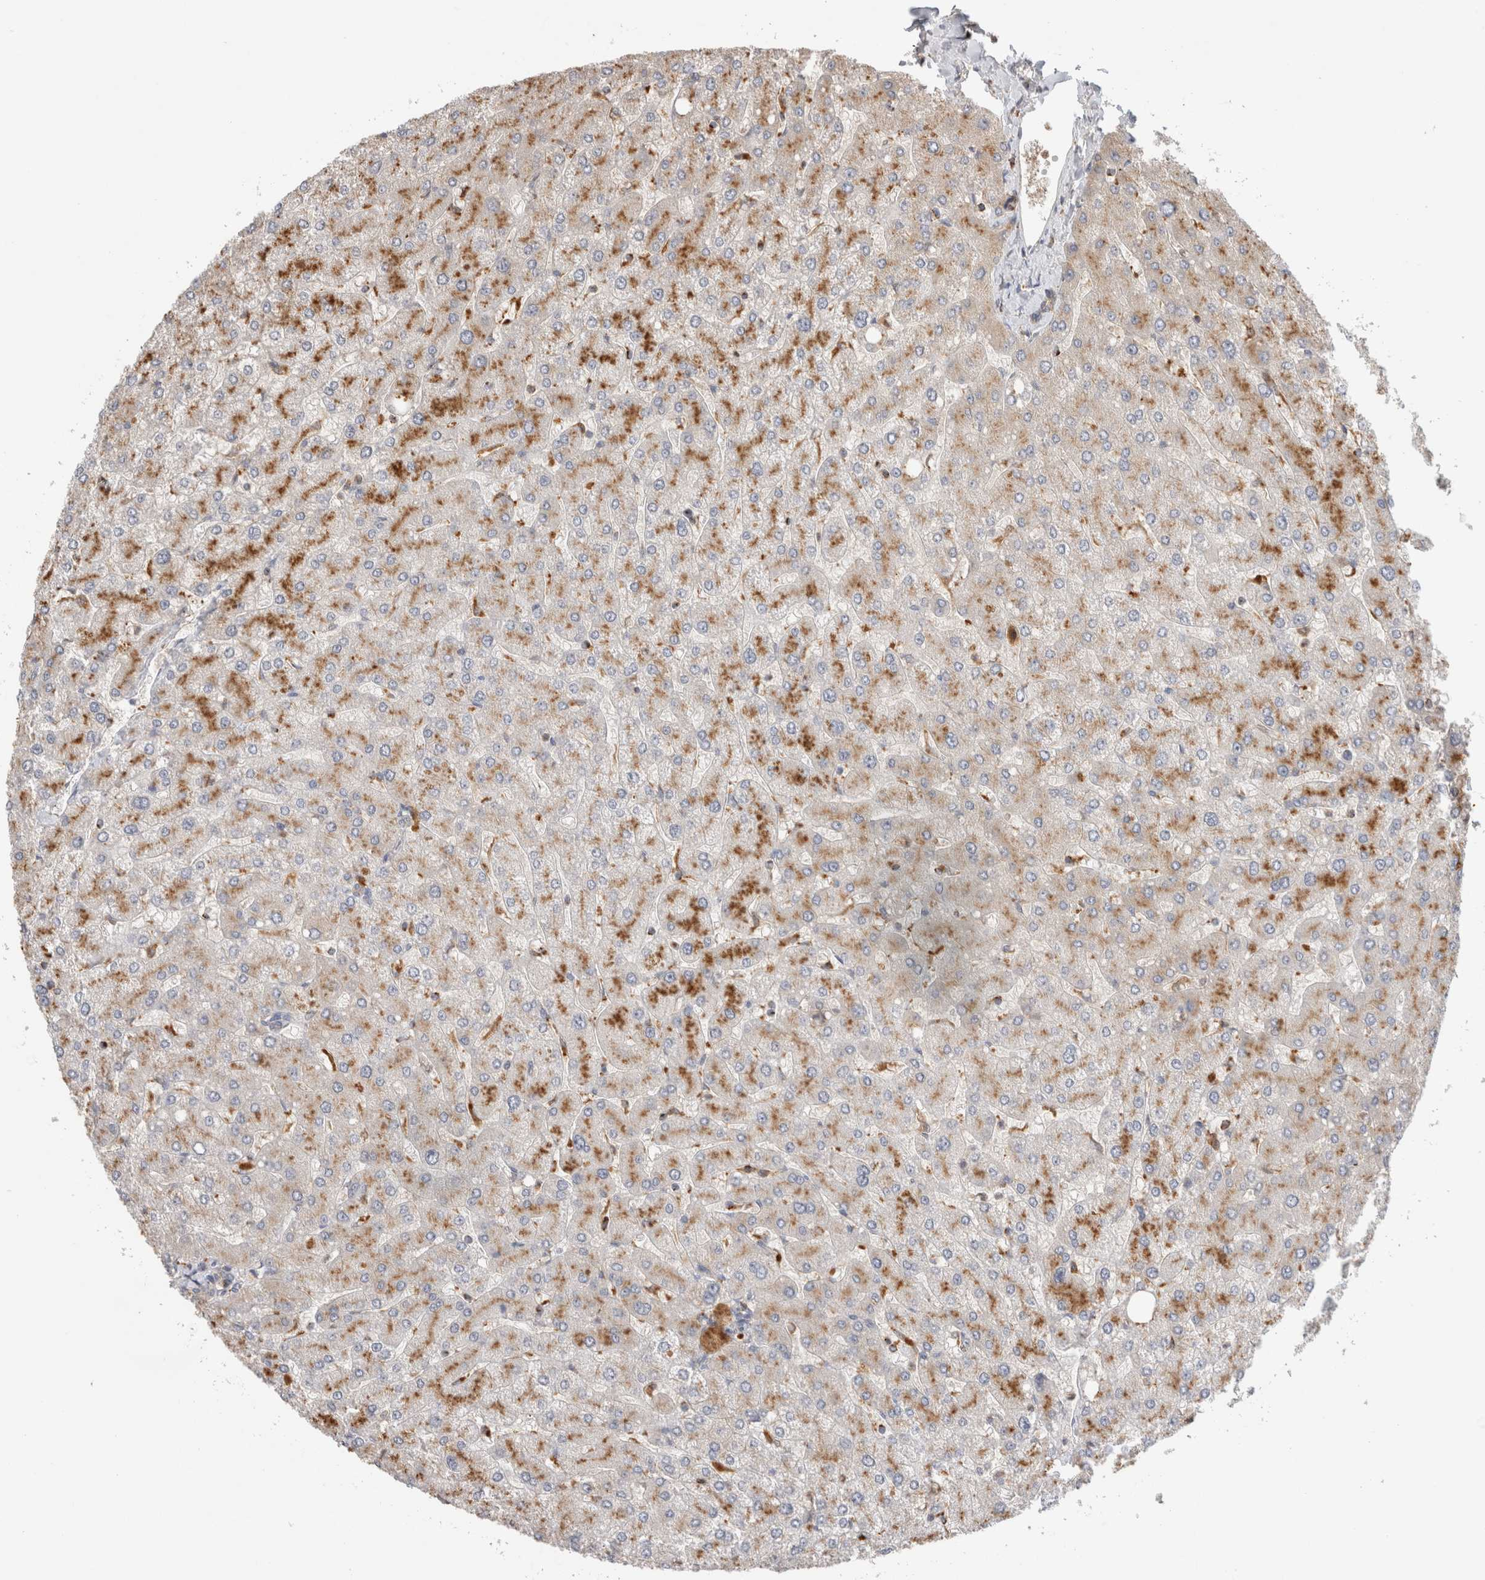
{"staining": {"intensity": "weak", "quantity": ">75%", "location": "cytoplasmic/membranous"}, "tissue": "liver", "cell_type": "Cholangiocytes", "image_type": "normal", "snomed": [{"axis": "morphology", "description": "Normal tissue, NOS"}, {"axis": "topography", "description": "Liver"}], "caption": "A high-resolution image shows IHC staining of normal liver, which demonstrates weak cytoplasmic/membranous expression in approximately >75% of cholangiocytes.", "gene": "GNS", "patient": {"sex": "male", "age": 55}}